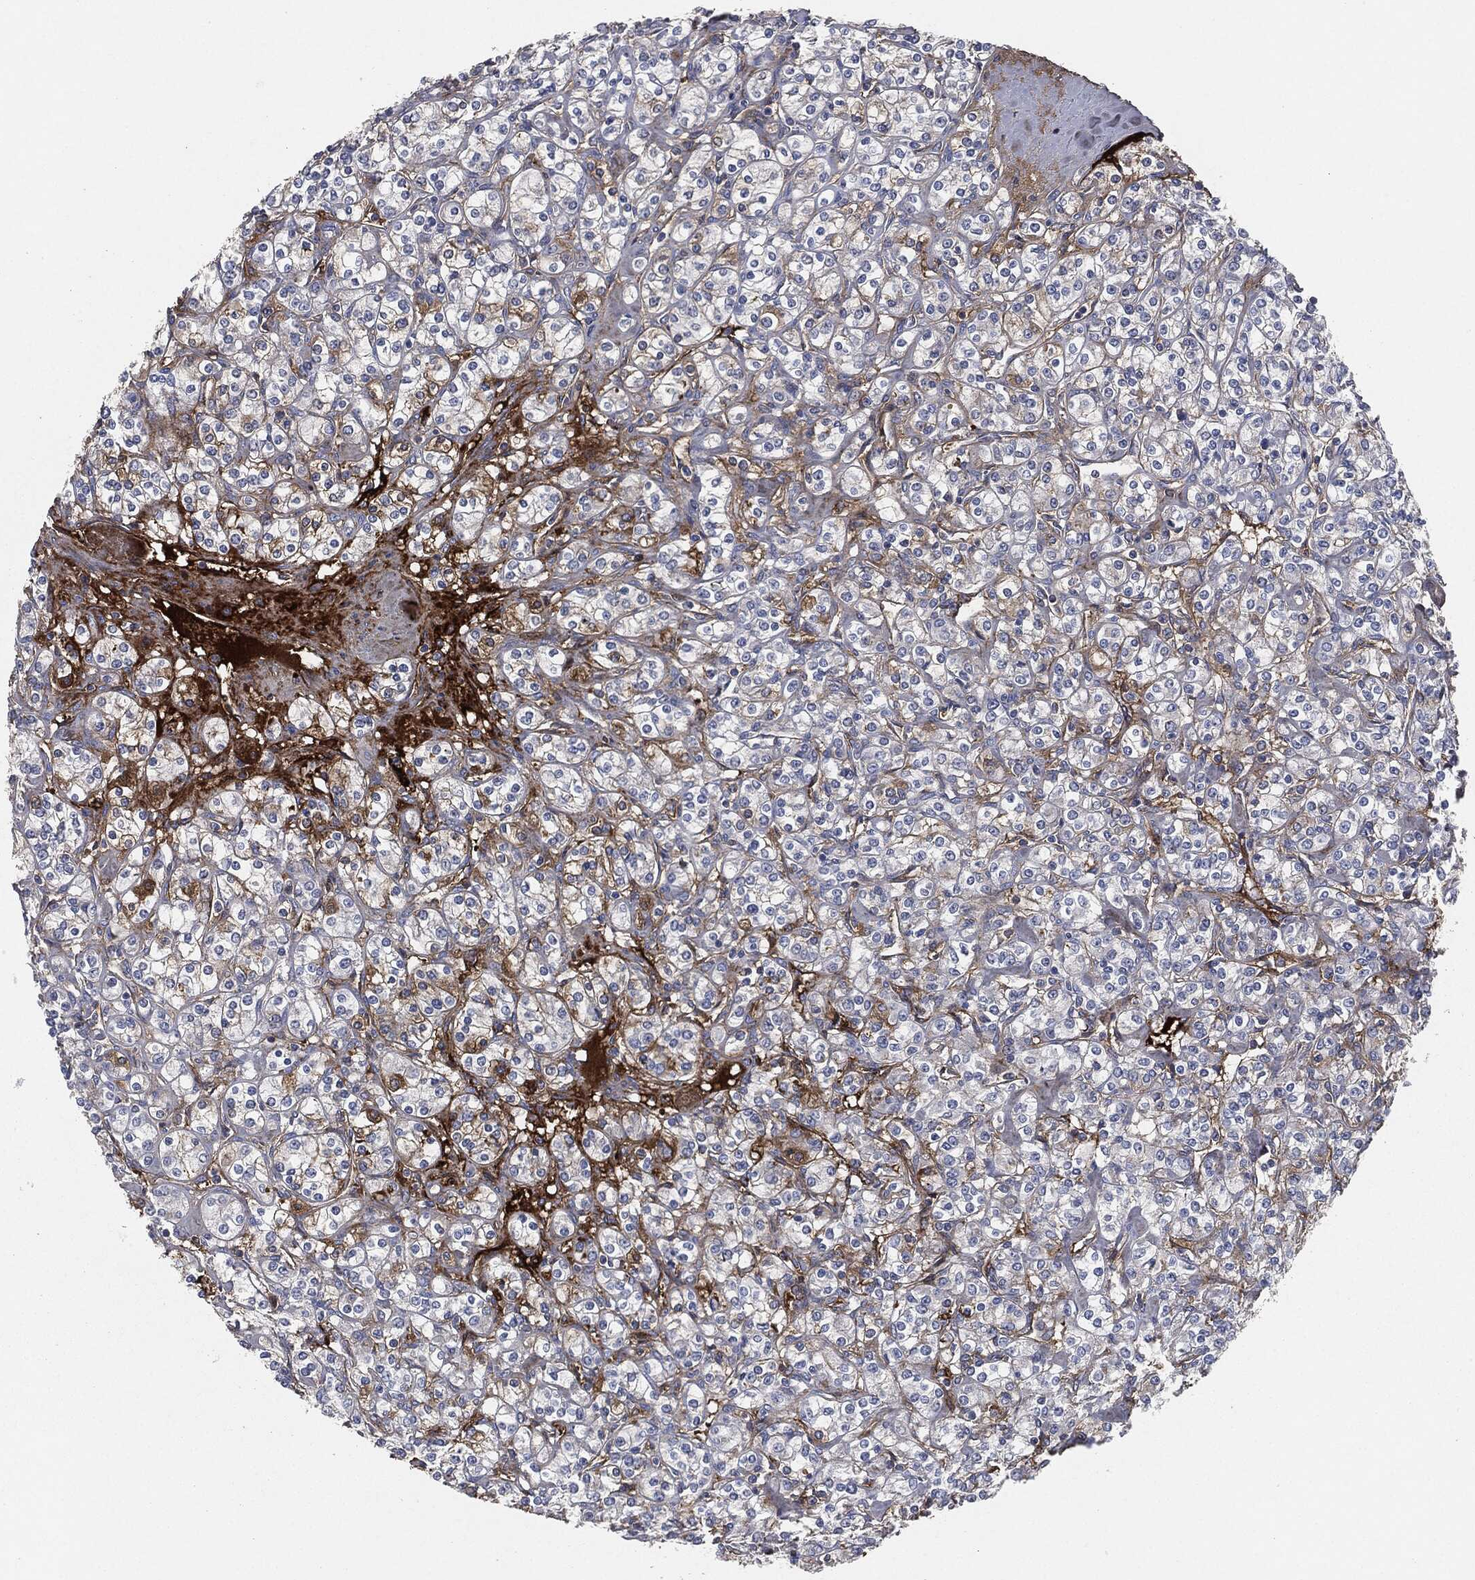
{"staining": {"intensity": "moderate", "quantity": "<25%", "location": "cytoplasmic/membranous"}, "tissue": "renal cancer", "cell_type": "Tumor cells", "image_type": "cancer", "snomed": [{"axis": "morphology", "description": "Adenocarcinoma, NOS"}, {"axis": "topography", "description": "Kidney"}], "caption": "Renal adenocarcinoma stained for a protein shows moderate cytoplasmic/membranous positivity in tumor cells. The protein is shown in brown color, while the nuclei are stained blue.", "gene": "APOB", "patient": {"sex": "male", "age": 77}}